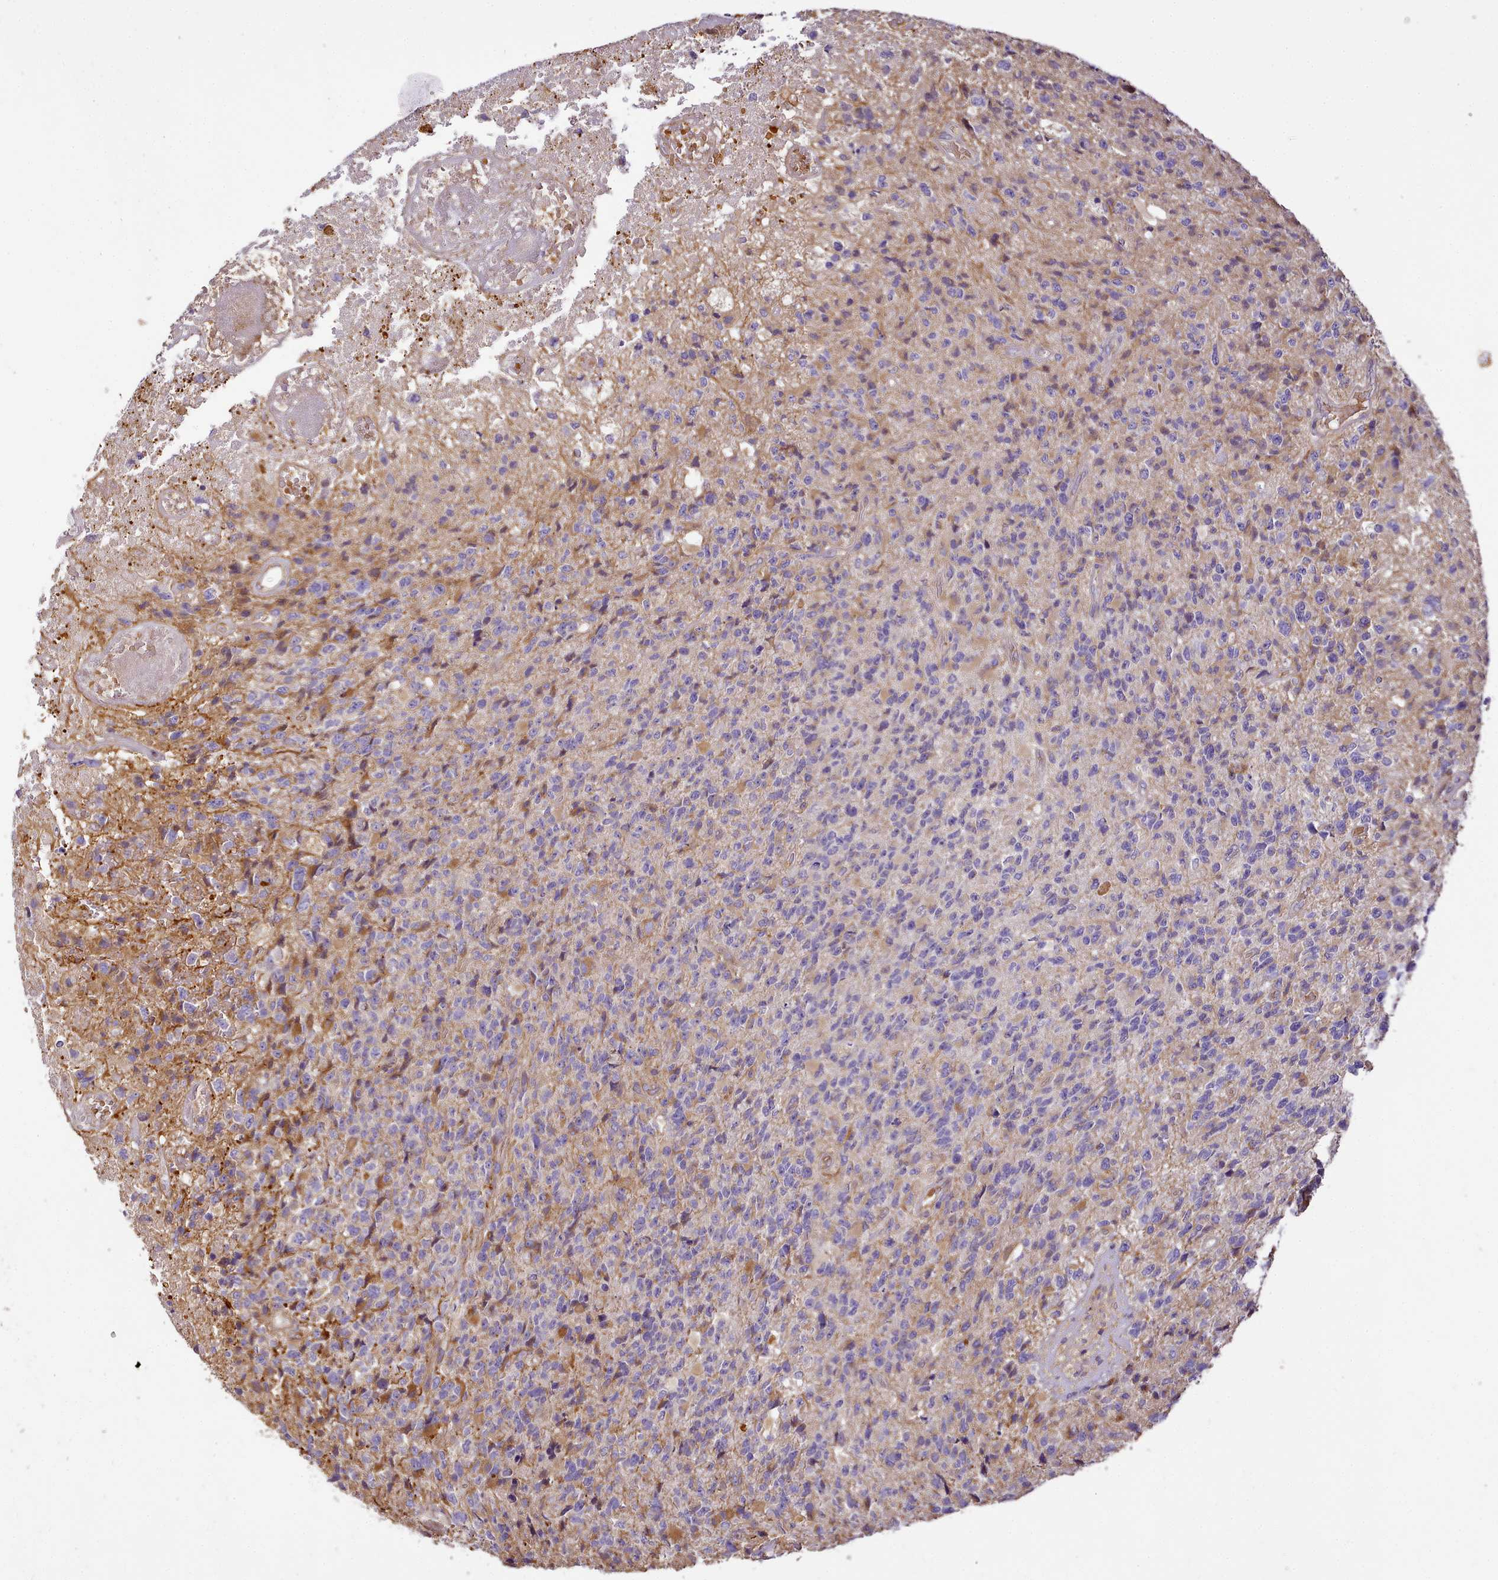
{"staining": {"intensity": "weak", "quantity": "<25%", "location": "cytoplasmic/membranous"}, "tissue": "glioma", "cell_type": "Tumor cells", "image_type": "cancer", "snomed": [{"axis": "morphology", "description": "Glioma, malignant, High grade"}, {"axis": "topography", "description": "Brain"}], "caption": "Protein analysis of glioma demonstrates no significant staining in tumor cells.", "gene": "NBPF1", "patient": {"sex": "male", "age": 76}}